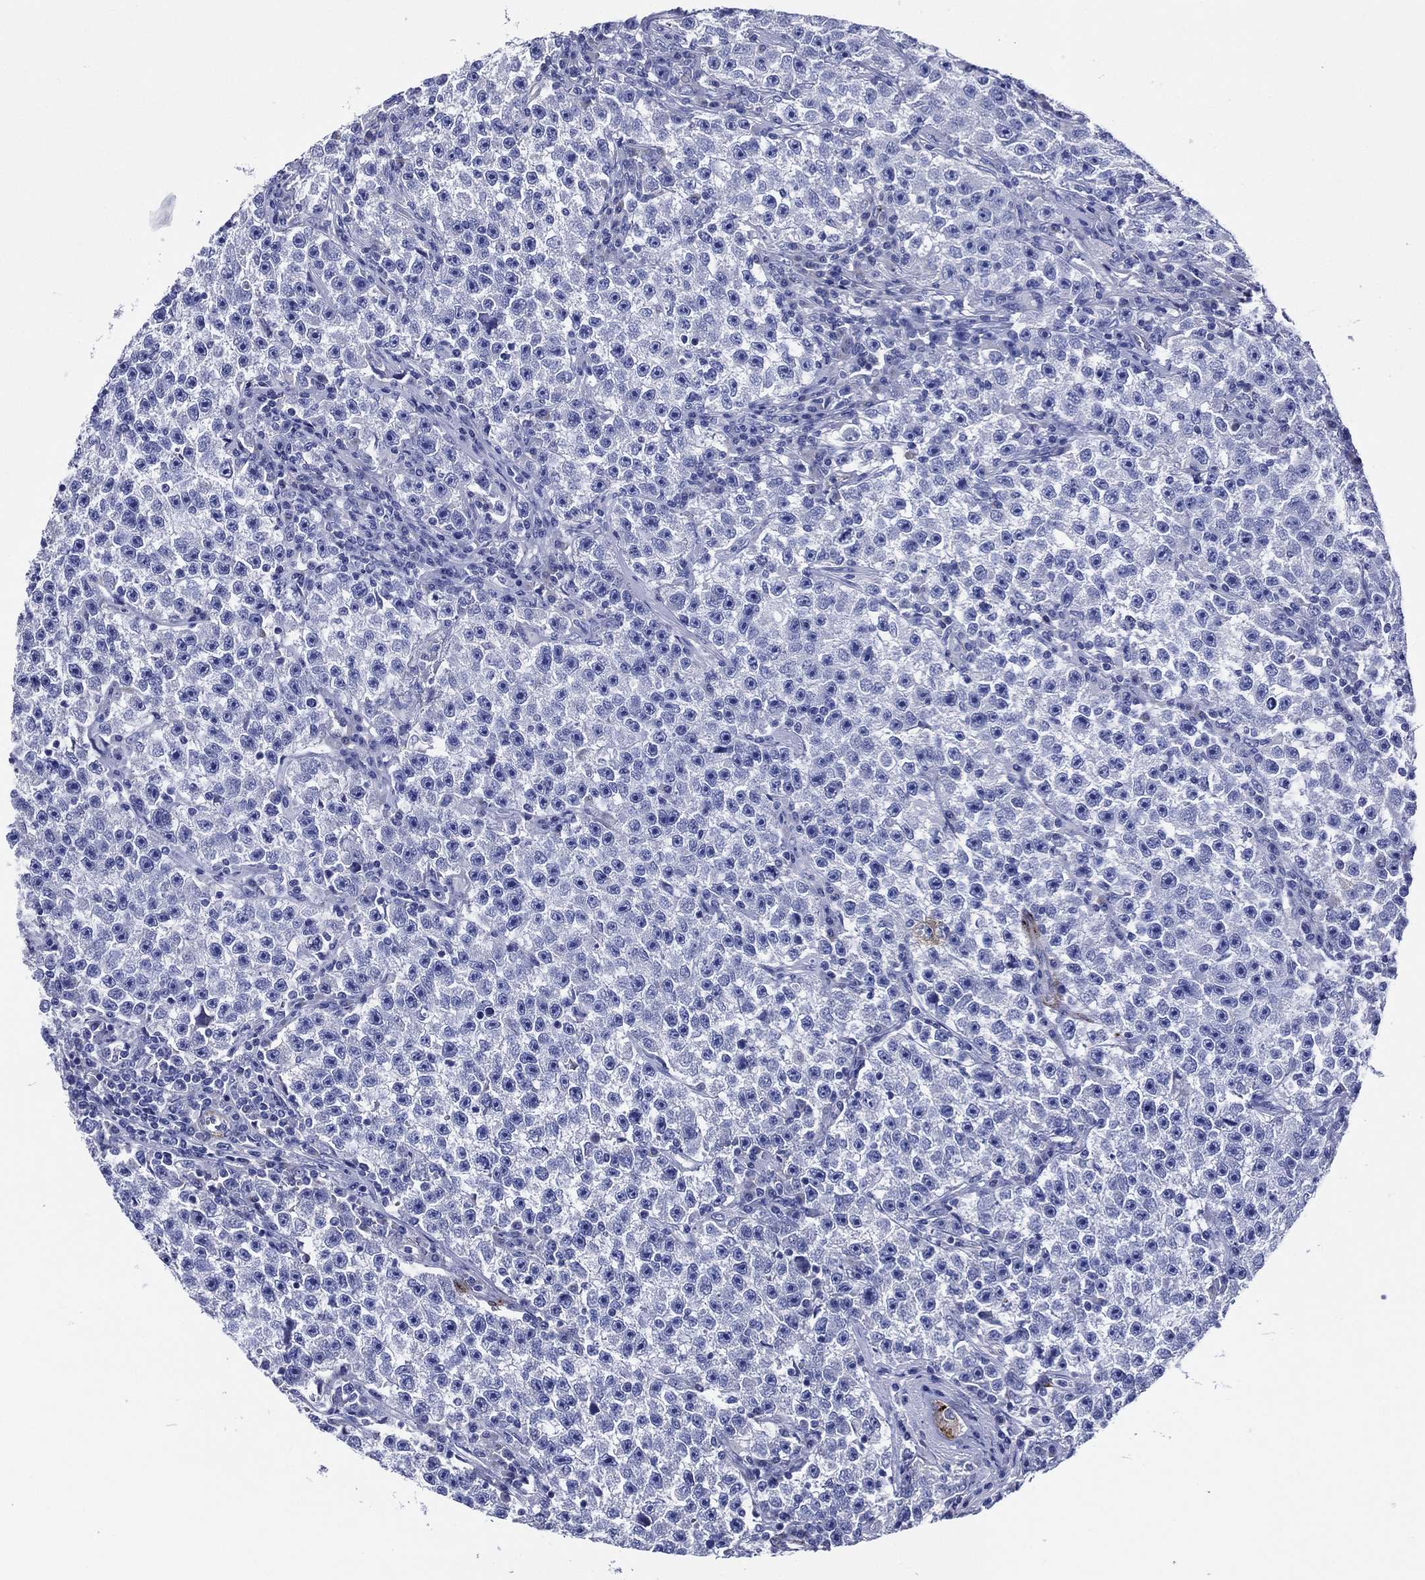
{"staining": {"intensity": "negative", "quantity": "none", "location": "none"}, "tissue": "testis cancer", "cell_type": "Tumor cells", "image_type": "cancer", "snomed": [{"axis": "morphology", "description": "Seminoma, NOS"}, {"axis": "topography", "description": "Testis"}], "caption": "There is no significant positivity in tumor cells of testis cancer.", "gene": "ACE2", "patient": {"sex": "male", "age": 22}}